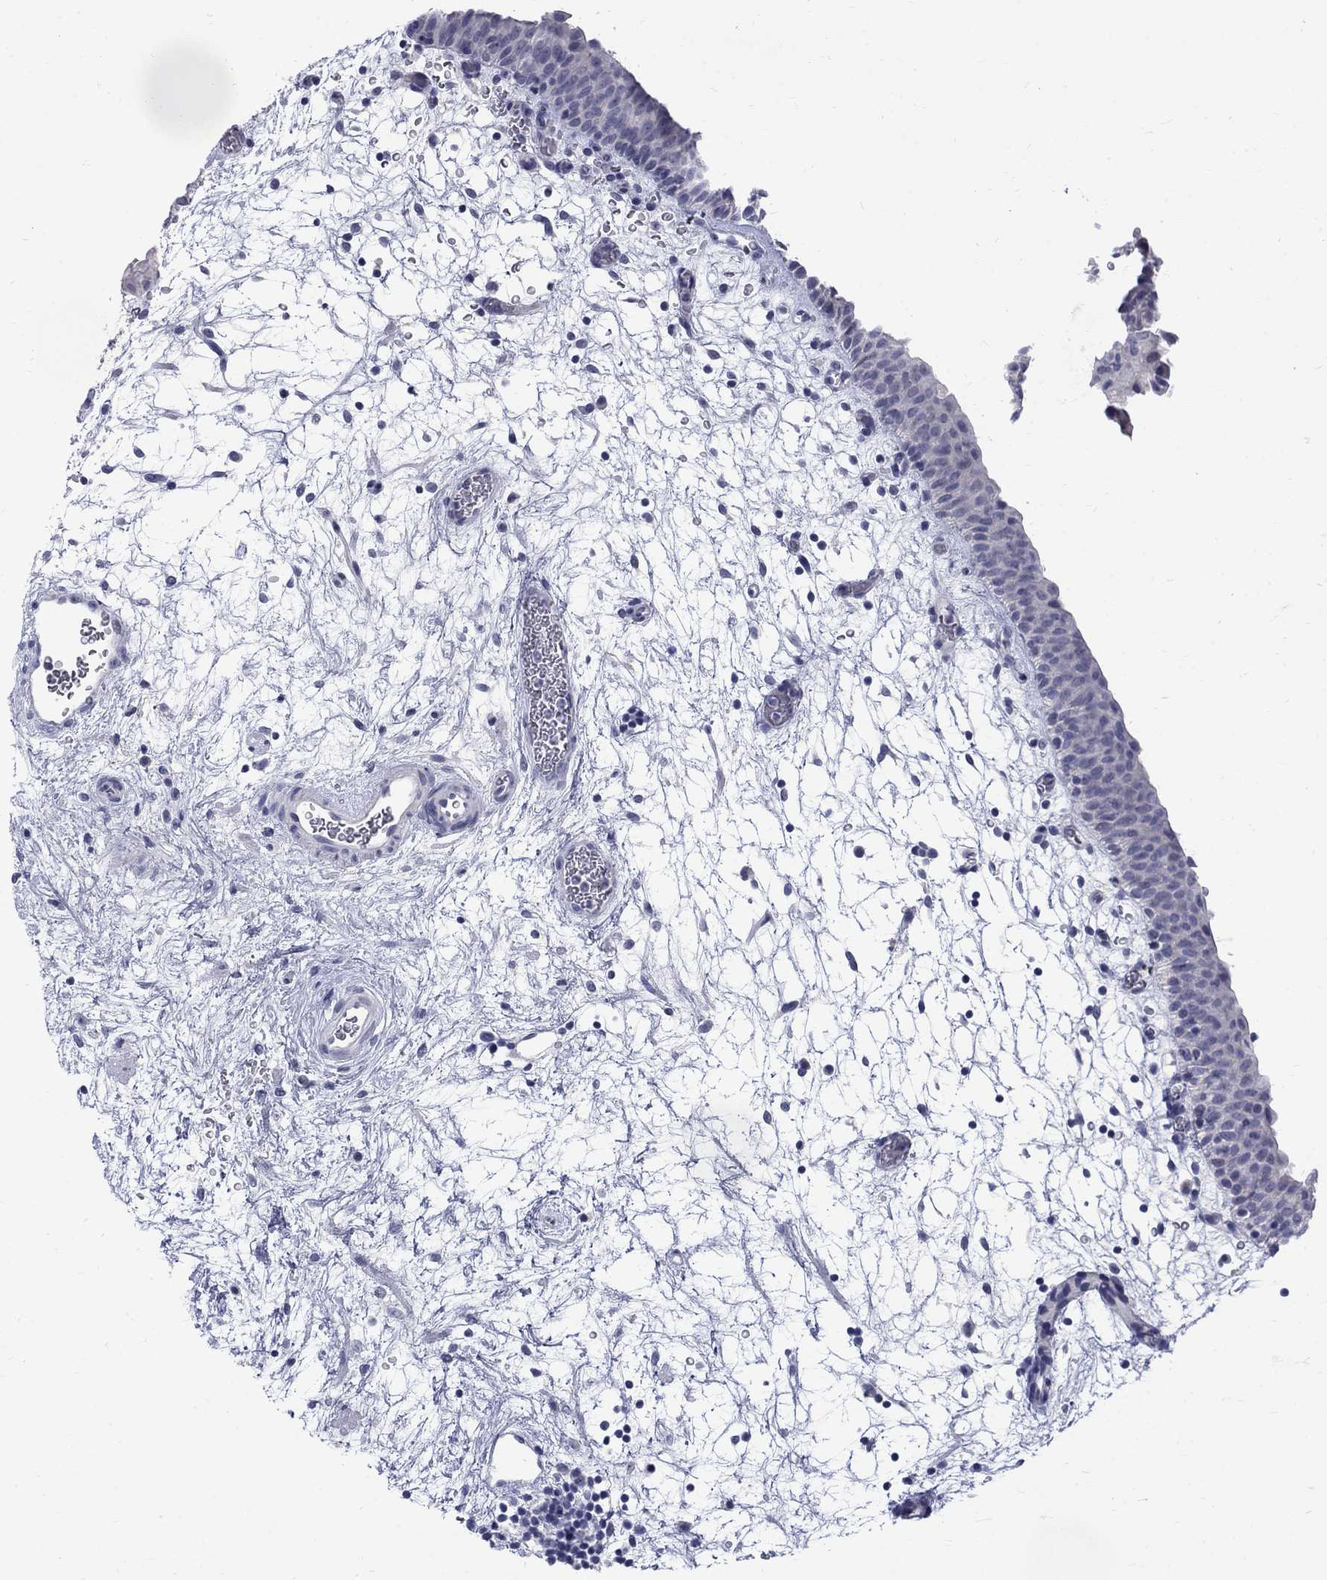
{"staining": {"intensity": "negative", "quantity": "none", "location": "none"}, "tissue": "urinary bladder", "cell_type": "Urothelial cells", "image_type": "normal", "snomed": [{"axis": "morphology", "description": "Normal tissue, NOS"}, {"axis": "topography", "description": "Urinary bladder"}], "caption": "Urothelial cells show no significant protein staining in normal urinary bladder. (DAB IHC visualized using brightfield microscopy, high magnification).", "gene": "CTNND2", "patient": {"sex": "male", "age": 37}}